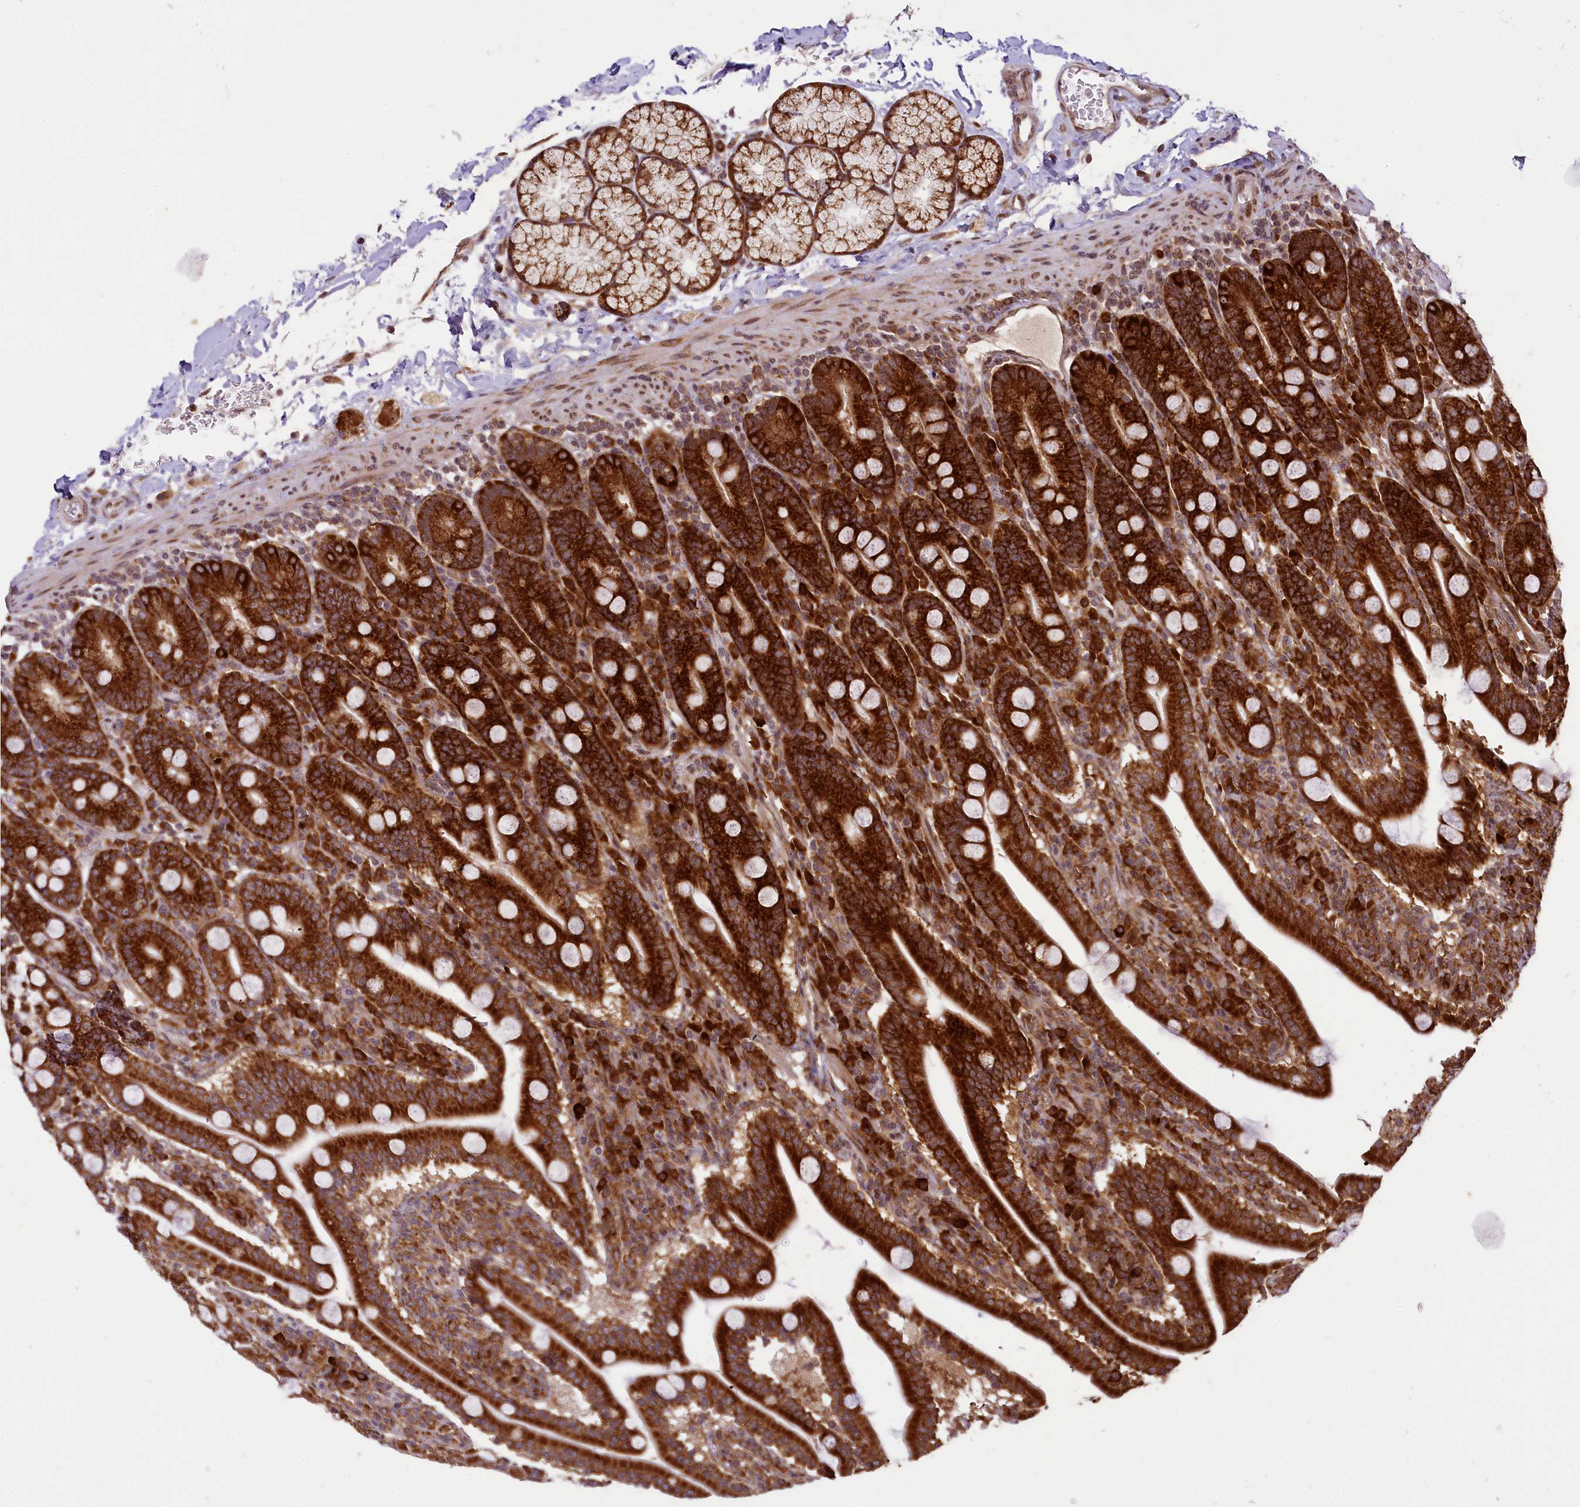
{"staining": {"intensity": "strong", "quantity": ">75%", "location": "cytoplasmic/membranous"}, "tissue": "duodenum", "cell_type": "Glandular cells", "image_type": "normal", "snomed": [{"axis": "morphology", "description": "Normal tissue, NOS"}, {"axis": "topography", "description": "Duodenum"}], "caption": "Strong cytoplasmic/membranous expression is present in about >75% of glandular cells in unremarkable duodenum.", "gene": "LARP4", "patient": {"sex": "male", "age": 35}}